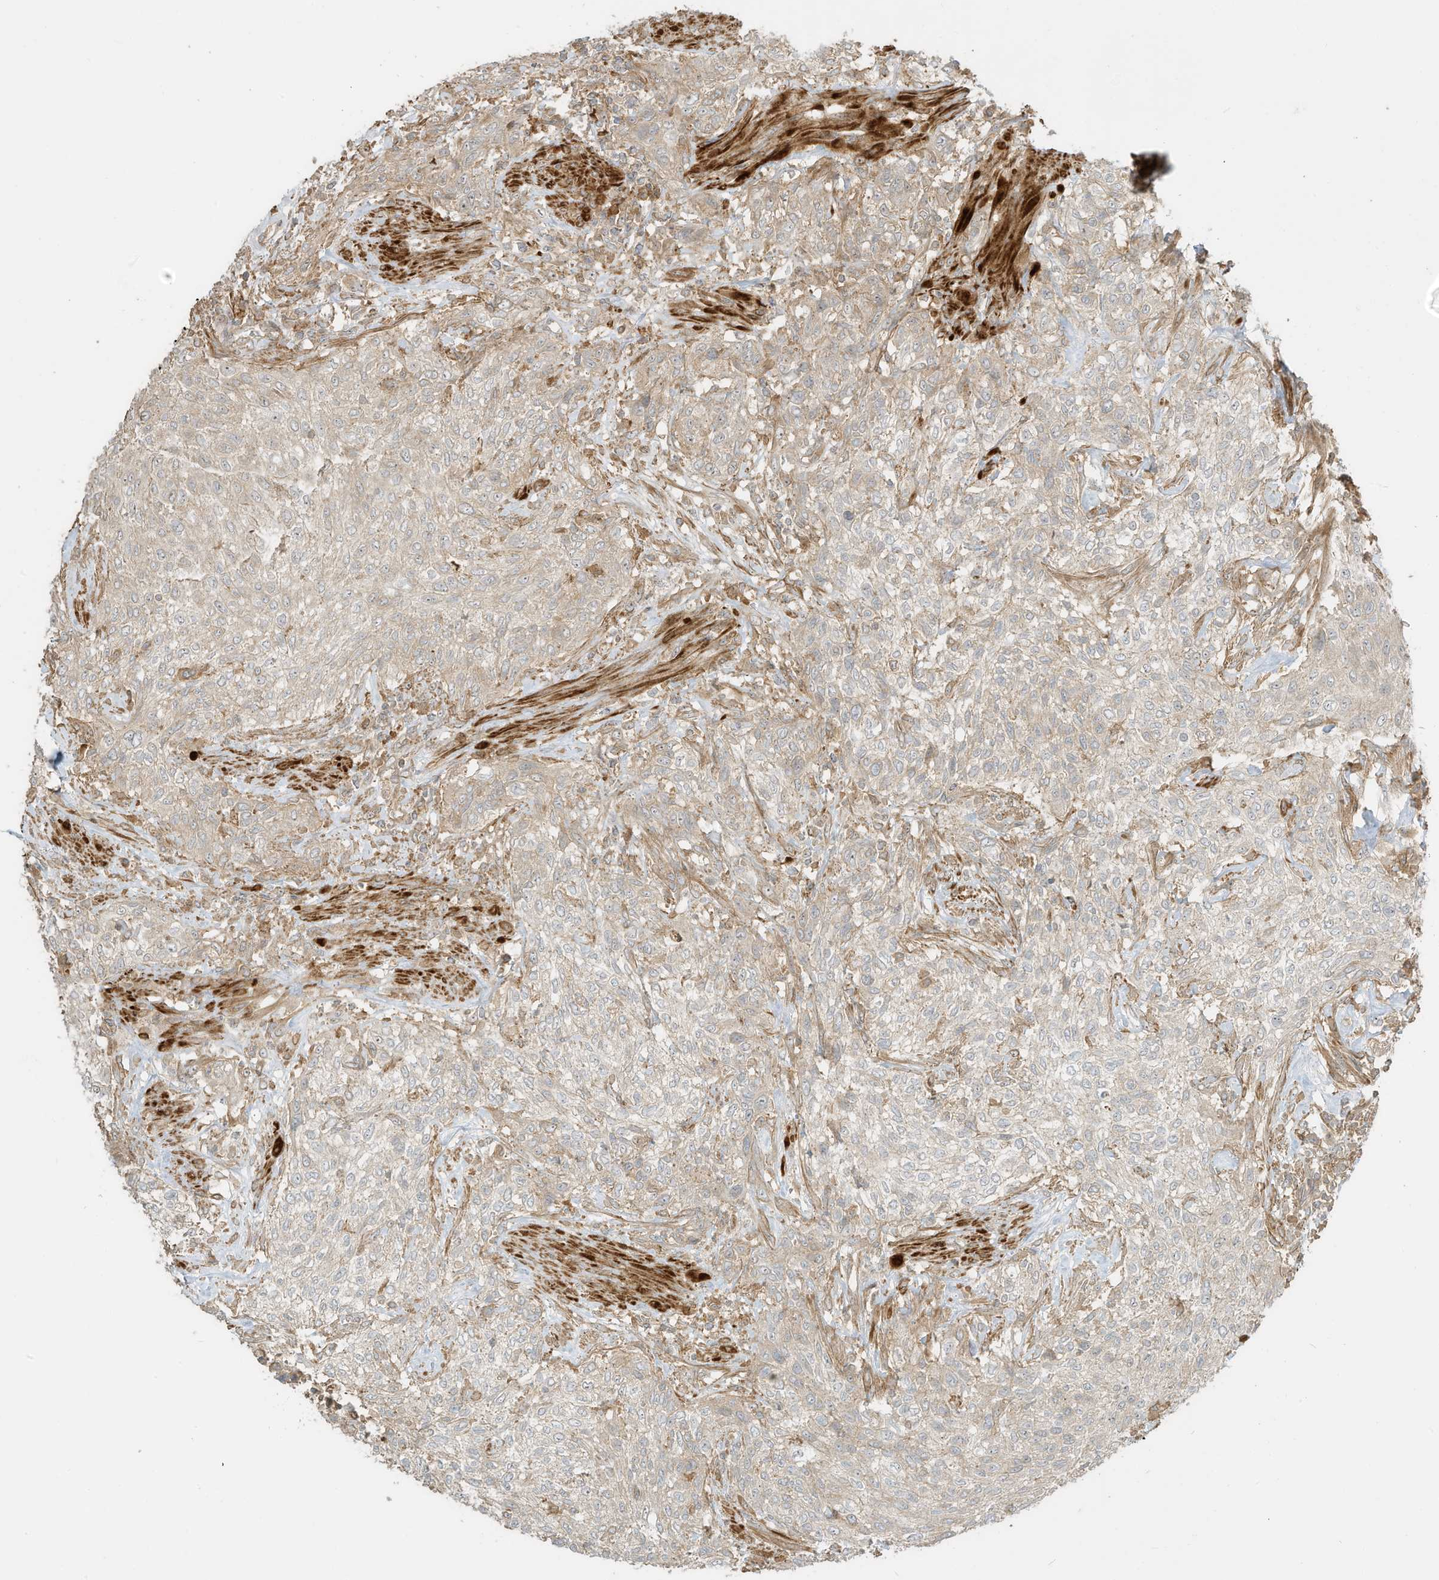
{"staining": {"intensity": "negative", "quantity": "none", "location": "none"}, "tissue": "urothelial cancer", "cell_type": "Tumor cells", "image_type": "cancer", "snomed": [{"axis": "morphology", "description": "Urothelial carcinoma, High grade"}, {"axis": "topography", "description": "Urinary bladder"}], "caption": "High magnification brightfield microscopy of urothelial cancer stained with DAB (brown) and counterstained with hematoxylin (blue): tumor cells show no significant staining. Nuclei are stained in blue.", "gene": "ENTR1", "patient": {"sex": "male", "age": 35}}